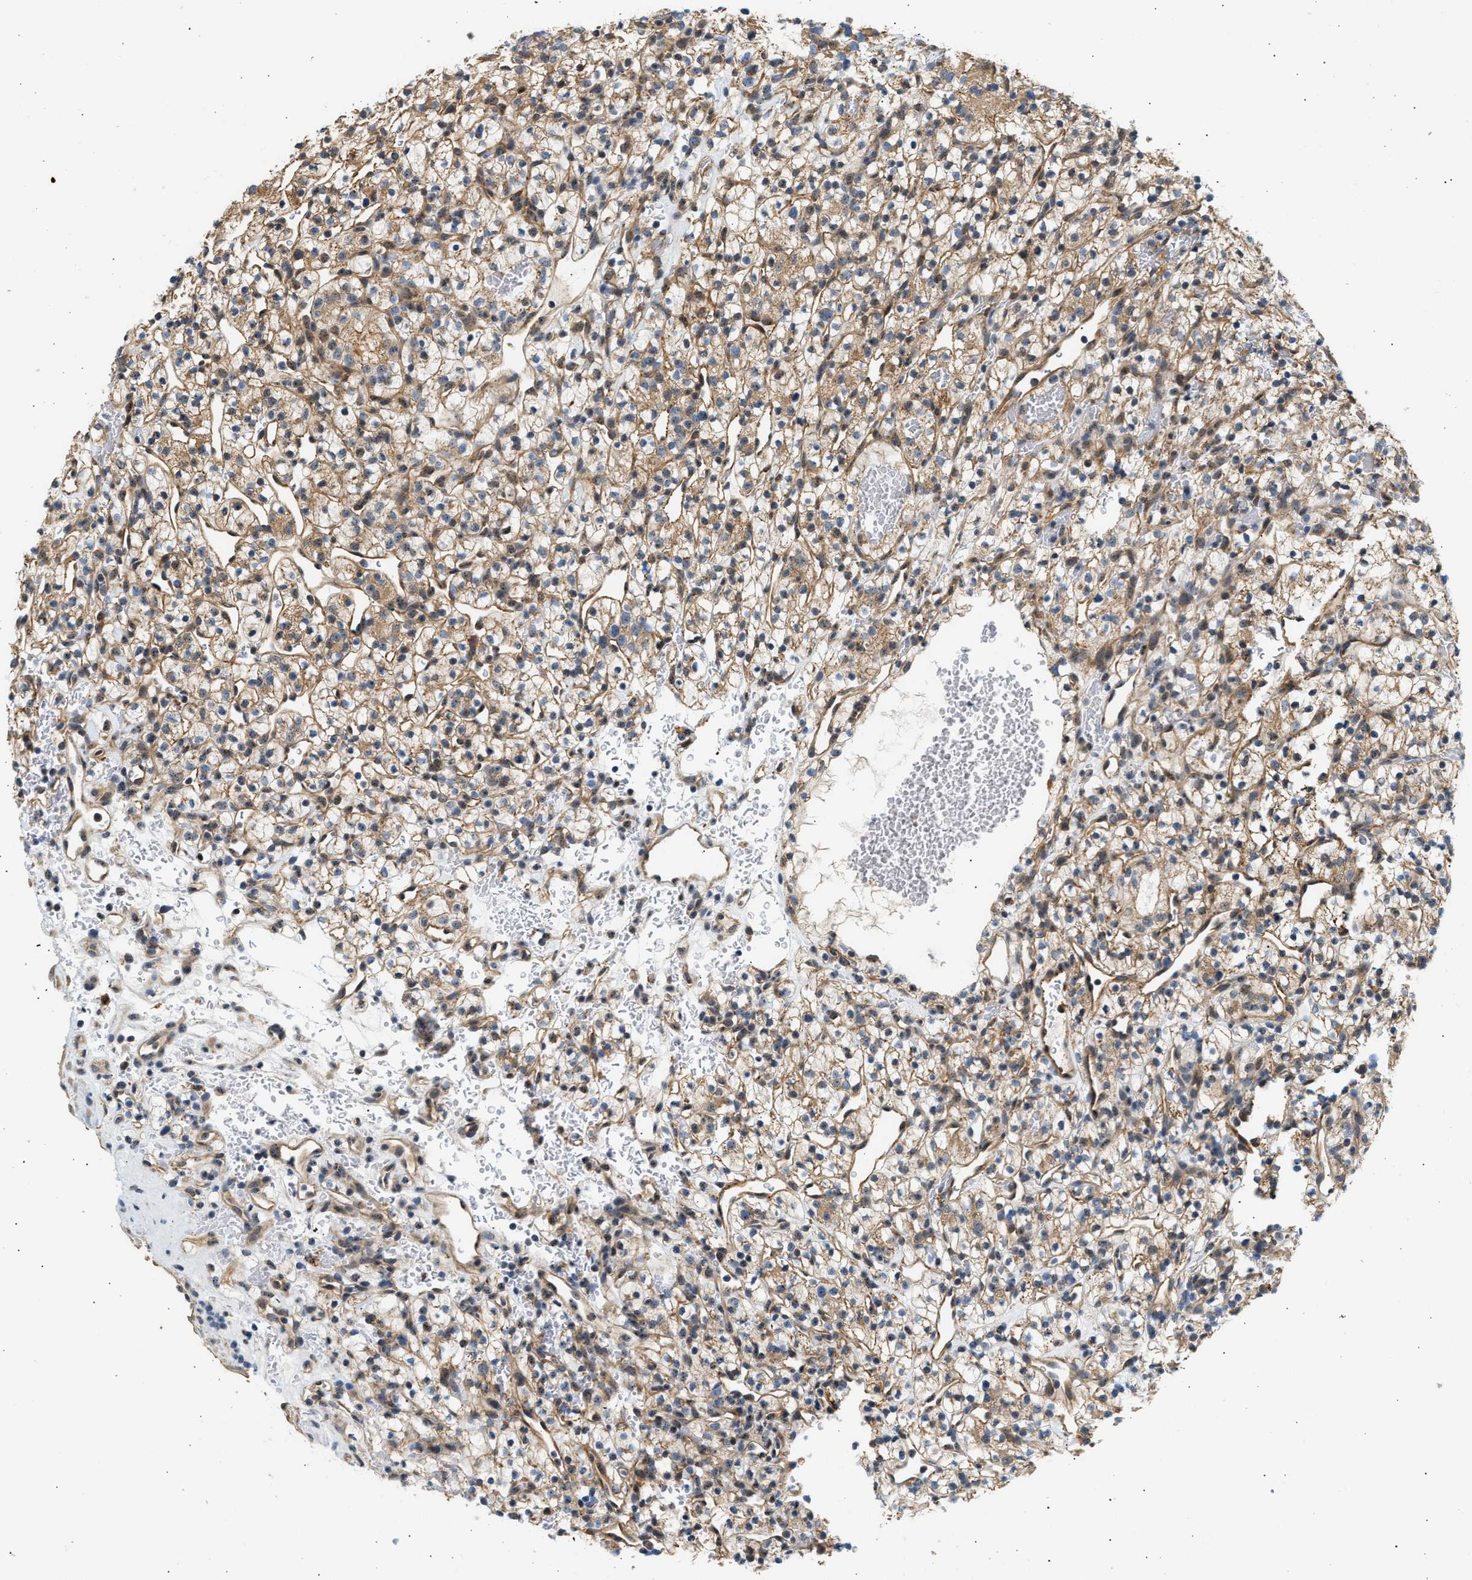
{"staining": {"intensity": "moderate", "quantity": ">75%", "location": "cytoplasmic/membranous"}, "tissue": "renal cancer", "cell_type": "Tumor cells", "image_type": "cancer", "snomed": [{"axis": "morphology", "description": "Adenocarcinoma, NOS"}, {"axis": "topography", "description": "Kidney"}], "caption": "Adenocarcinoma (renal) stained for a protein exhibits moderate cytoplasmic/membranous positivity in tumor cells.", "gene": "WDR31", "patient": {"sex": "female", "age": 57}}